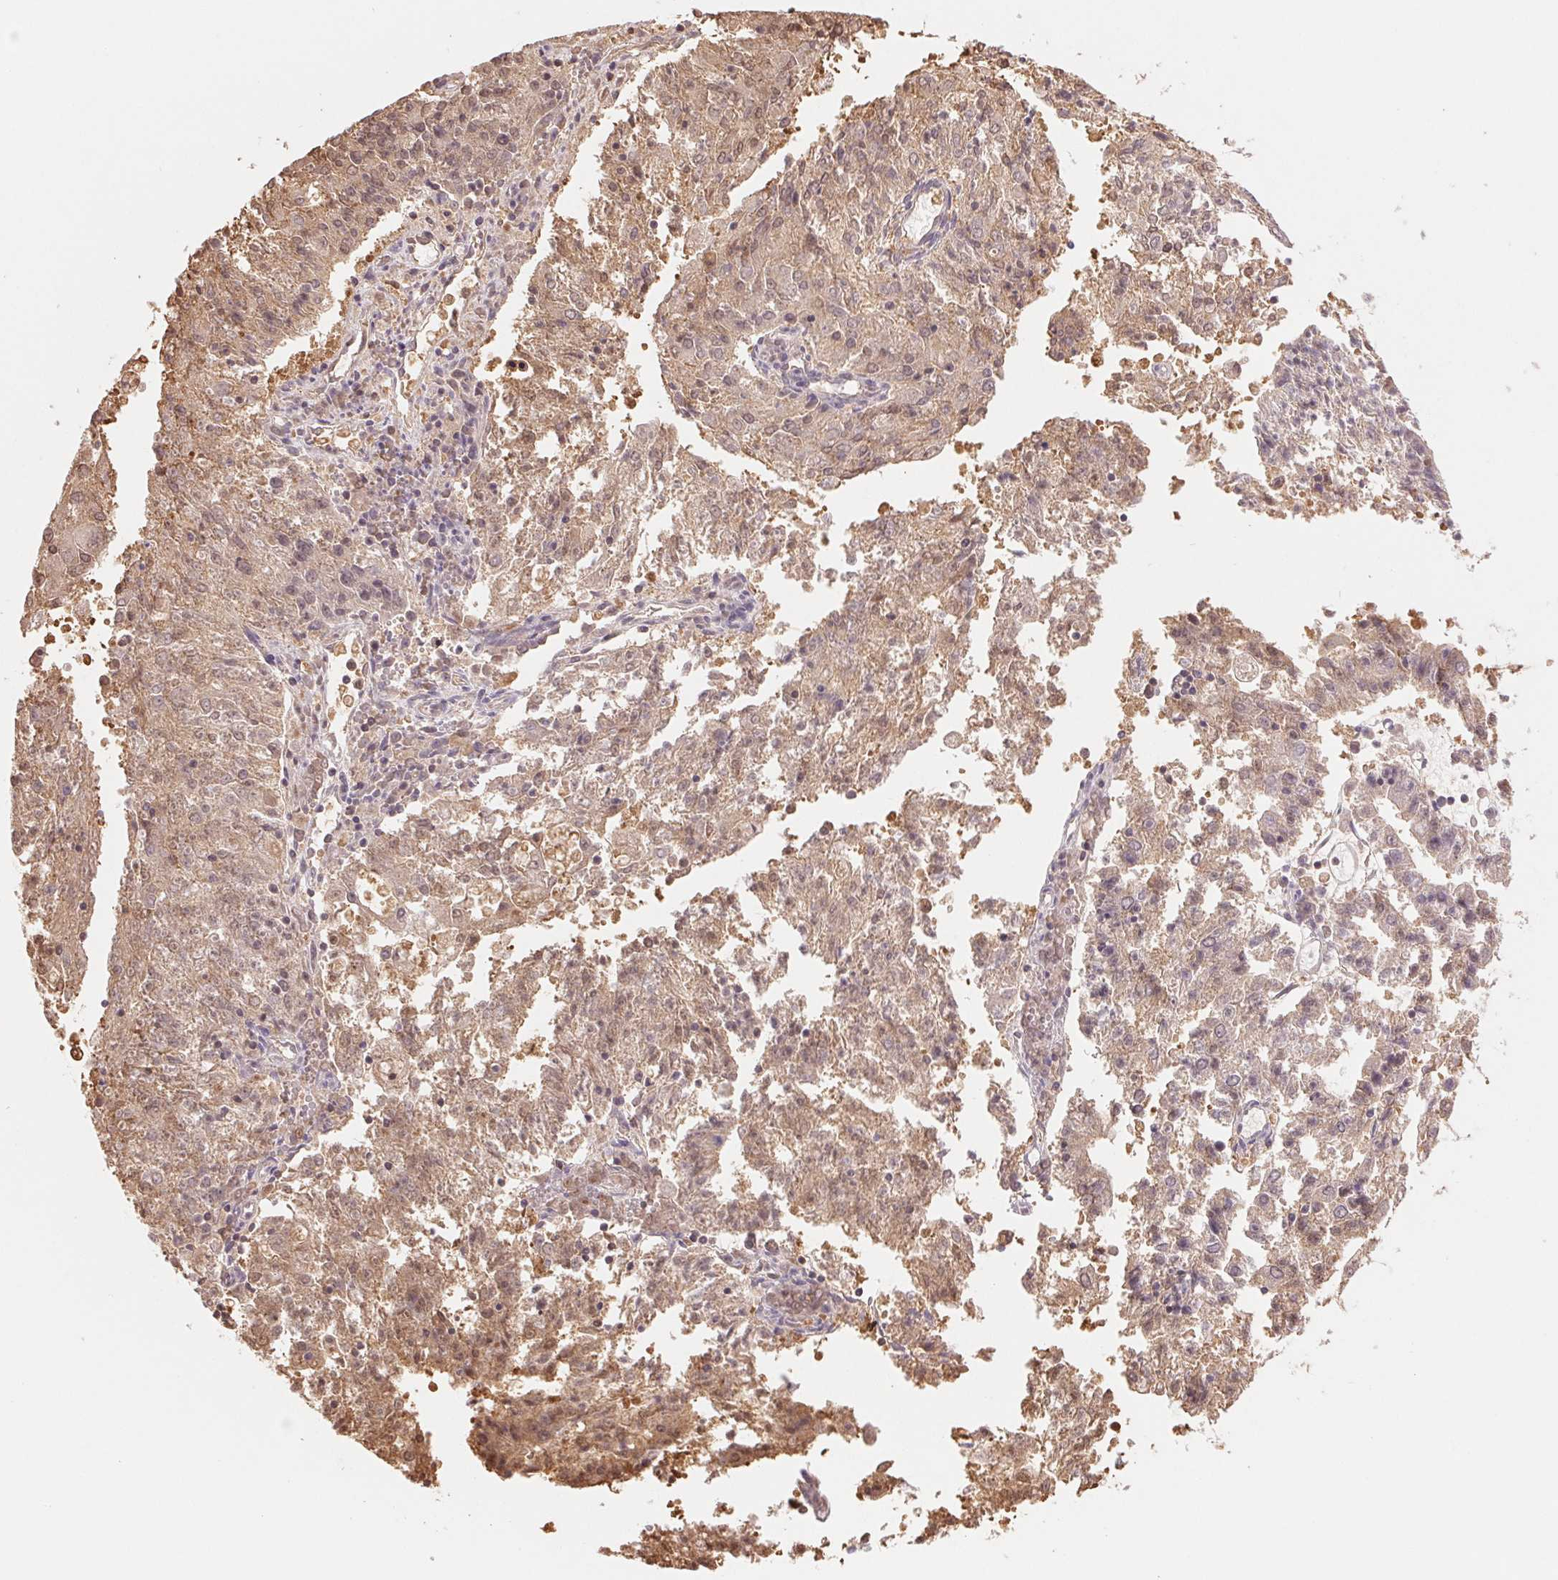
{"staining": {"intensity": "weak", "quantity": ">75%", "location": "cytoplasmic/membranous,nuclear"}, "tissue": "endometrial cancer", "cell_type": "Tumor cells", "image_type": "cancer", "snomed": [{"axis": "morphology", "description": "Adenocarcinoma, NOS"}, {"axis": "topography", "description": "Endometrium"}], "caption": "DAB immunohistochemical staining of human adenocarcinoma (endometrial) exhibits weak cytoplasmic/membranous and nuclear protein expression in about >75% of tumor cells.", "gene": "CDC123", "patient": {"sex": "female", "age": 82}}